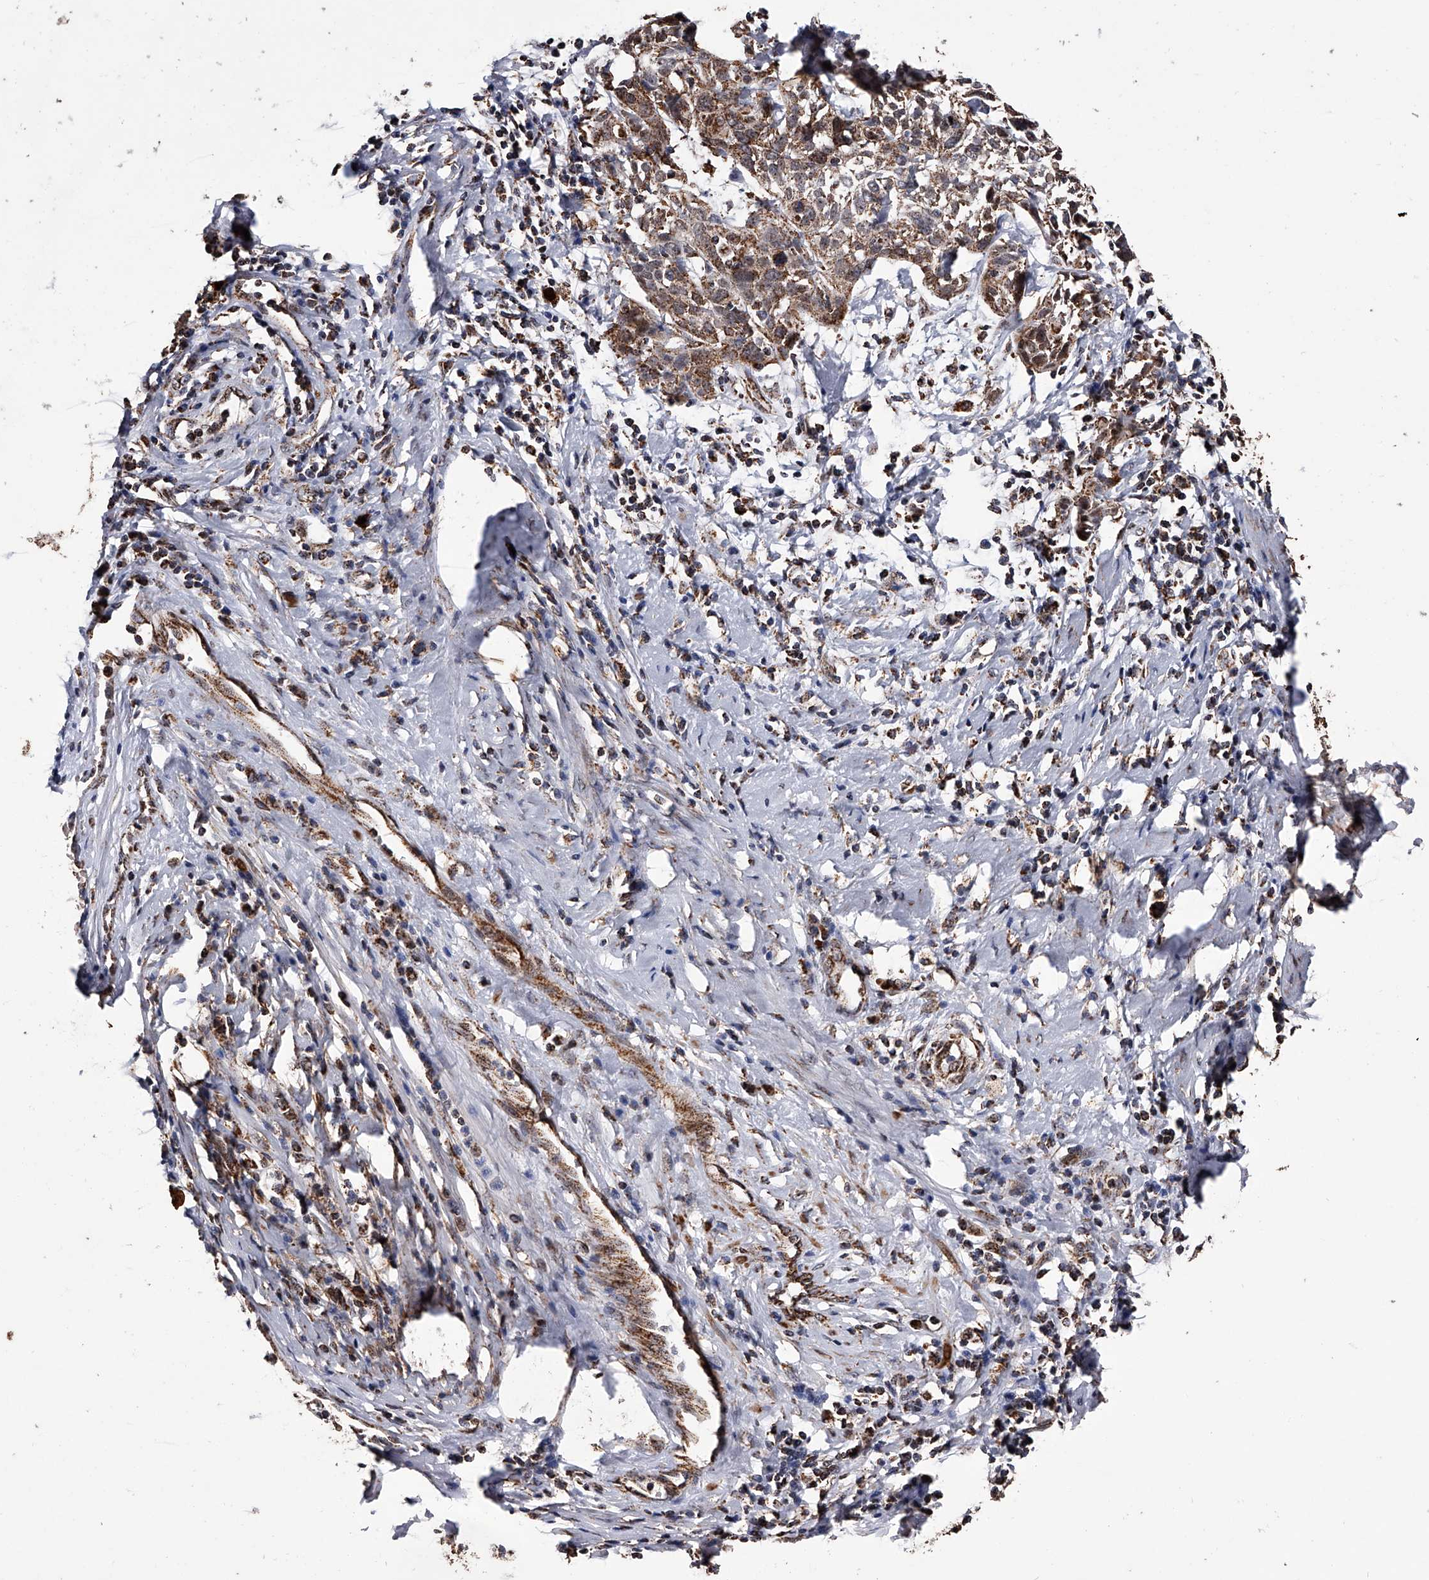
{"staining": {"intensity": "moderate", "quantity": "25%-75%", "location": "cytoplasmic/membranous"}, "tissue": "cervical cancer", "cell_type": "Tumor cells", "image_type": "cancer", "snomed": [{"axis": "morphology", "description": "Squamous cell carcinoma, NOS"}, {"axis": "topography", "description": "Cervix"}], "caption": "The photomicrograph demonstrates staining of cervical cancer, revealing moderate cytoplasmic/membranous protein staining (brown color) within tumor cells.", "gene": "SMPDL3A", "patient": {"sex": "female", "age": 51}}